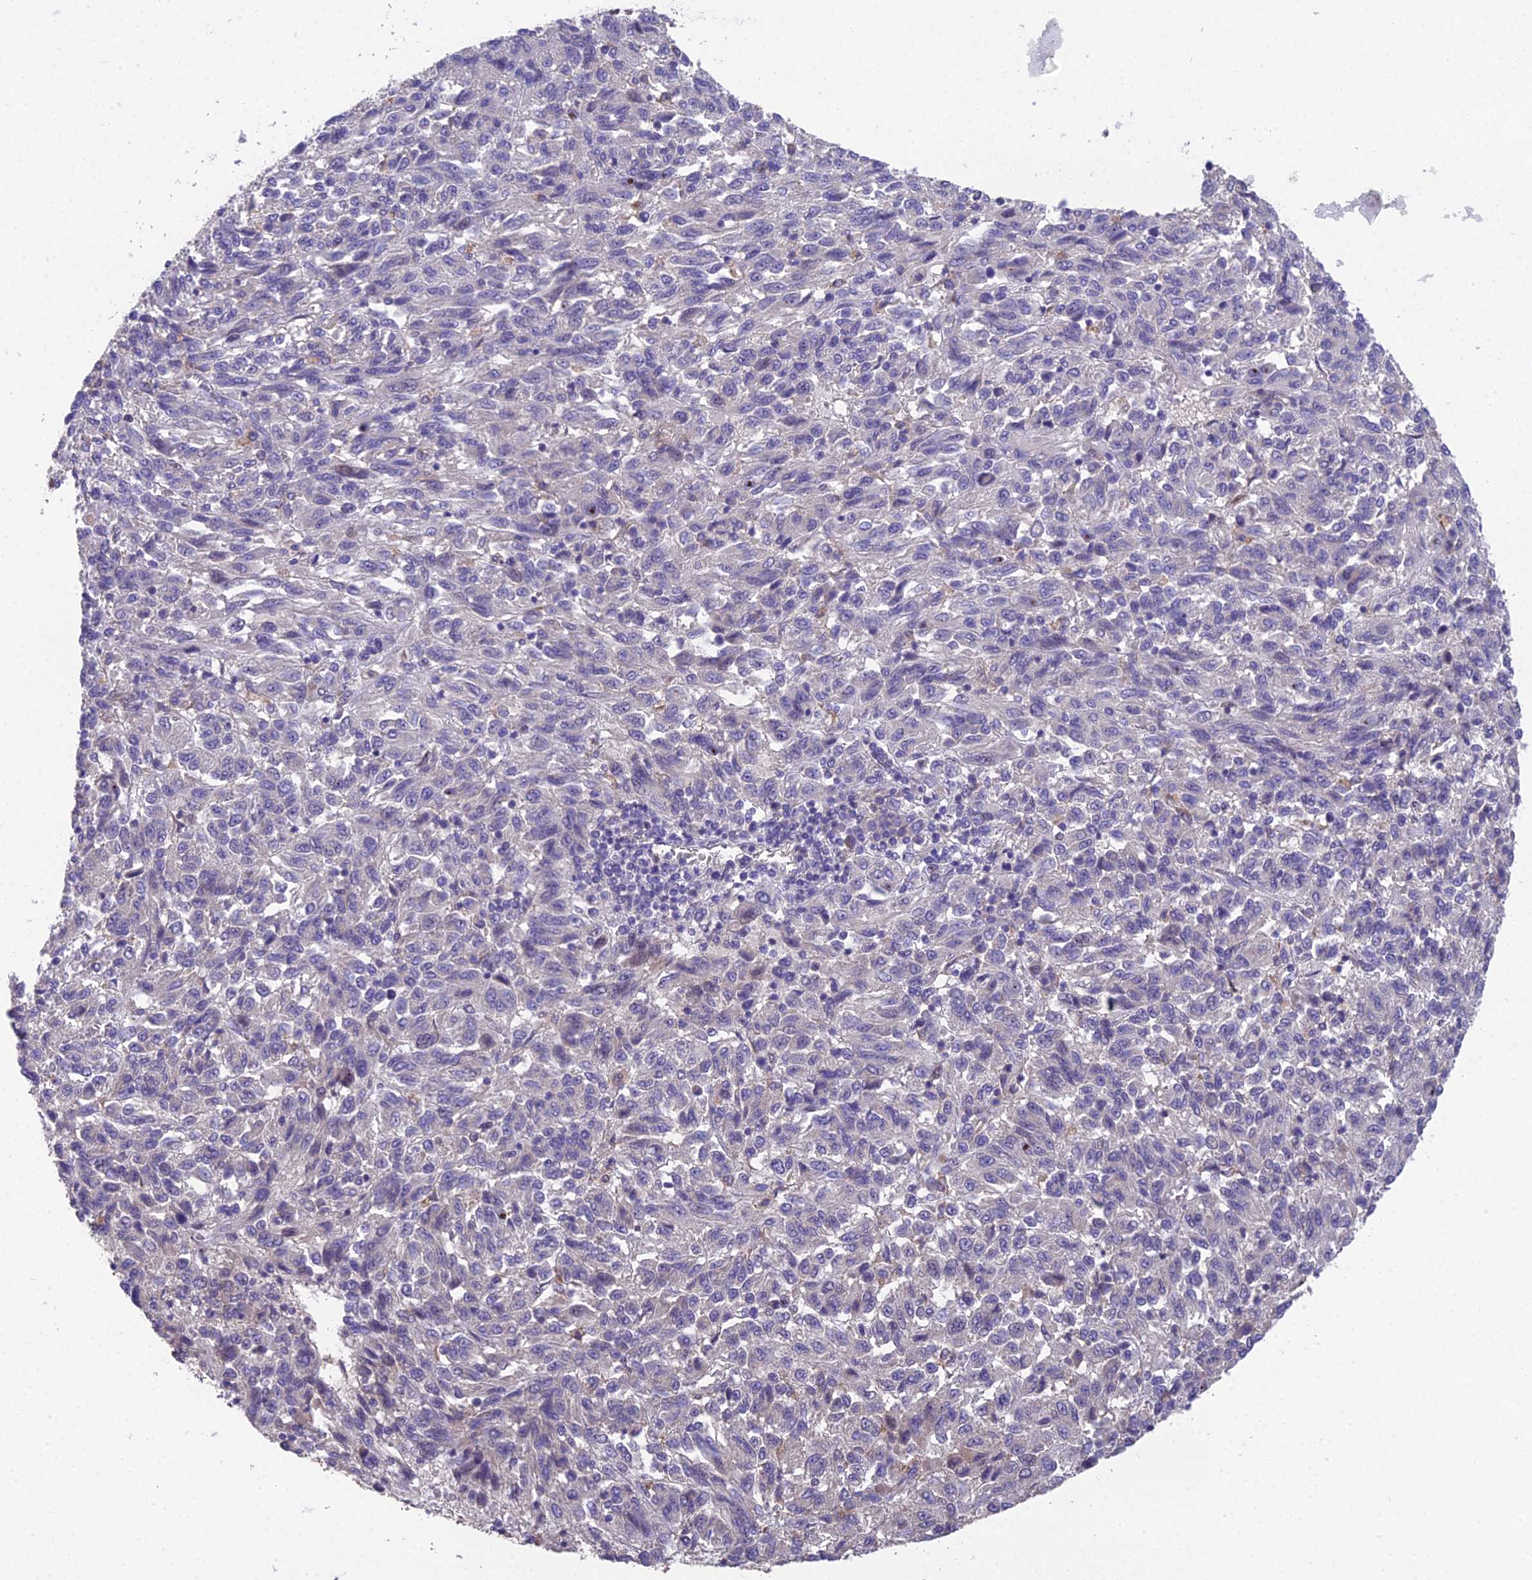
{"staining": {"intensity": "negative", "quantity": "none", "location": "none"}, "tissue": "melanoma", "cell_type": "Tumor cells", "image_type": "cancer", "snomed": [{"axis": "morphology", "description": "Malignant melanoma, Metastatic site"}, {"axis": "topography", "description": "Lung"}], "caption": "DAB immunohistochemical staining of melanoma reveals no significant staining in tumor cells.", "gene": "PUS10", "patient": {"sex": "male", "age": 64}}